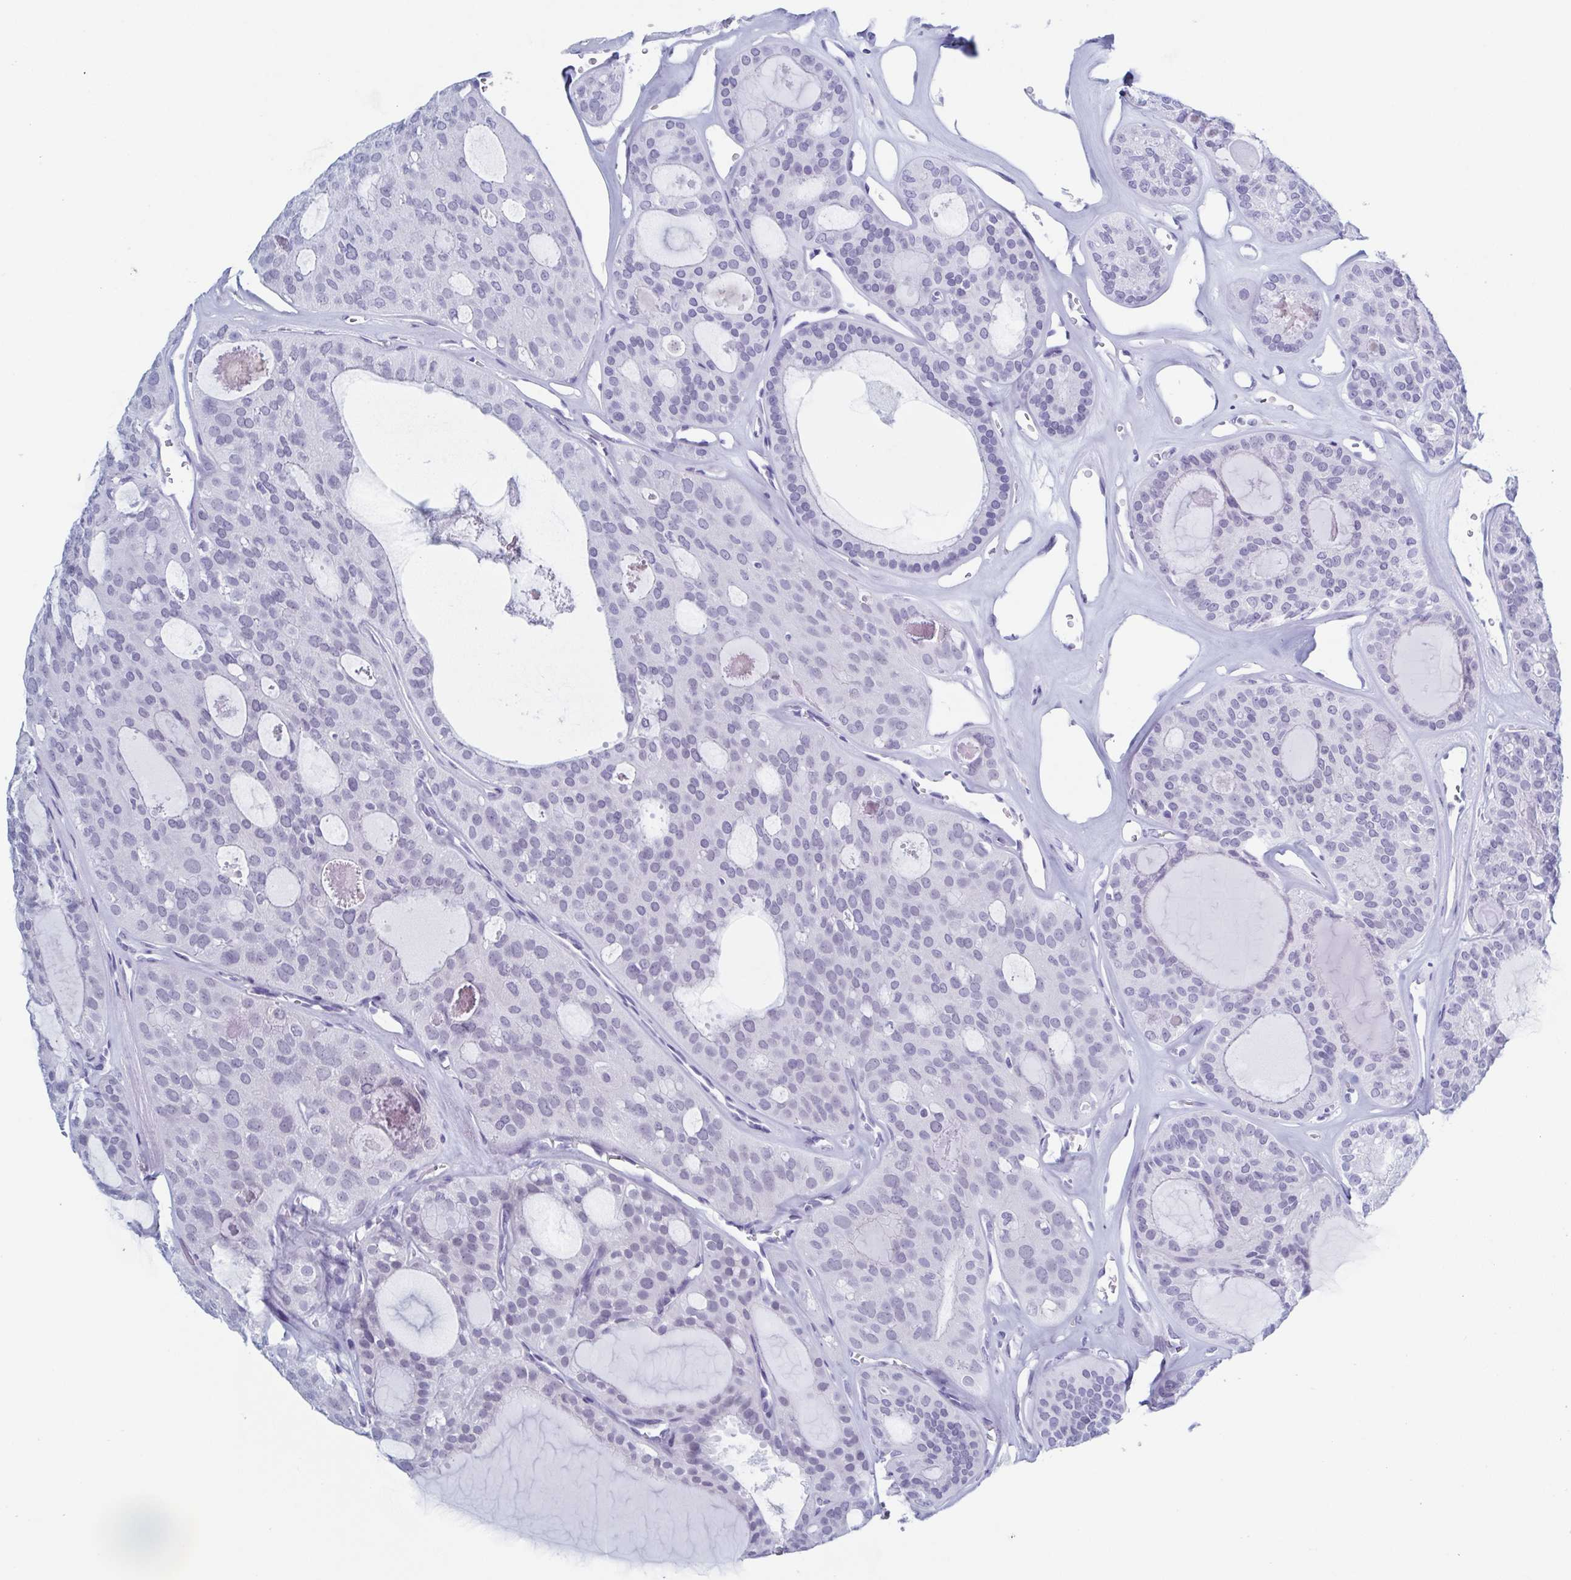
{"staining": {"intensity": "negative", "quantity": "none", "location": "none"}, "tissue": "thyroid cancer", "cell_type": "Tumor cells", "image_type": "cancer", "snomed": [{"axis": "morphology", "description": "Follicular adenoma carcinoma, NOS"}, {"axis": "topography", "description": "Thyroid gland"}], "caption": "Immunohistochemical staining of thyroid follicular adenoma carcinoma exhibits no significant positivity in tumor cells.", "gene": "ZFP64", "patient": {"sex": "male", "age": 75}}